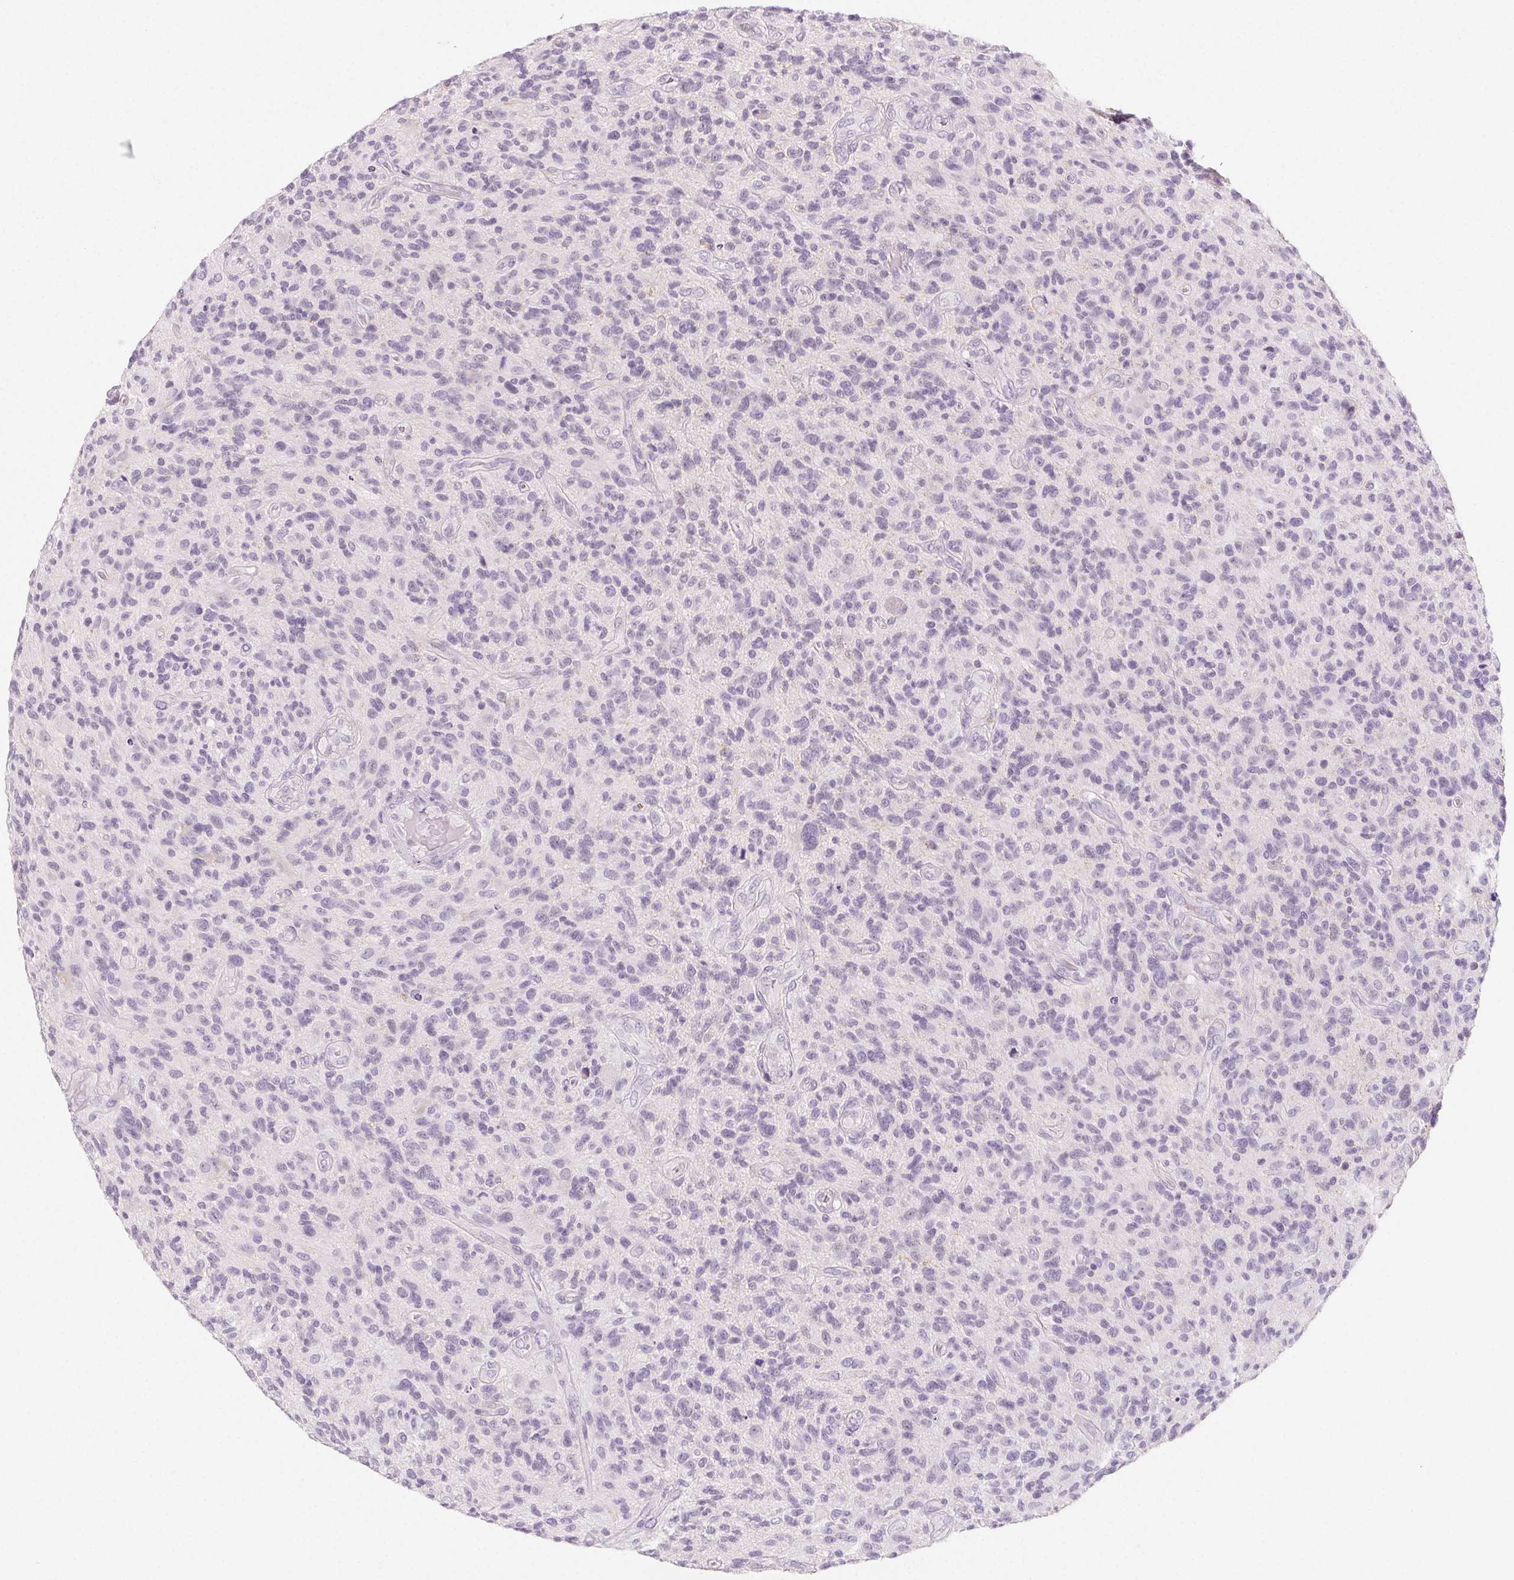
{"staining": {"intensity": "negative", "quantity": "none", "location": "none"}, "tissue": "glioma", "cell_type": "Tumor cells", "image_type": "cancer", "snomed": [{"axis": "morphology", "description": "Glioma, malignant, High grade"}, {"axis": "topography", "description": "Brain"}], "caption": "Malignant glioma (high-grade) was stained to show a protein in brown. There is no significant expression in tumor cells.", "gene": "SH3GL2", "patient": {"sex": "male", "age": 47}}